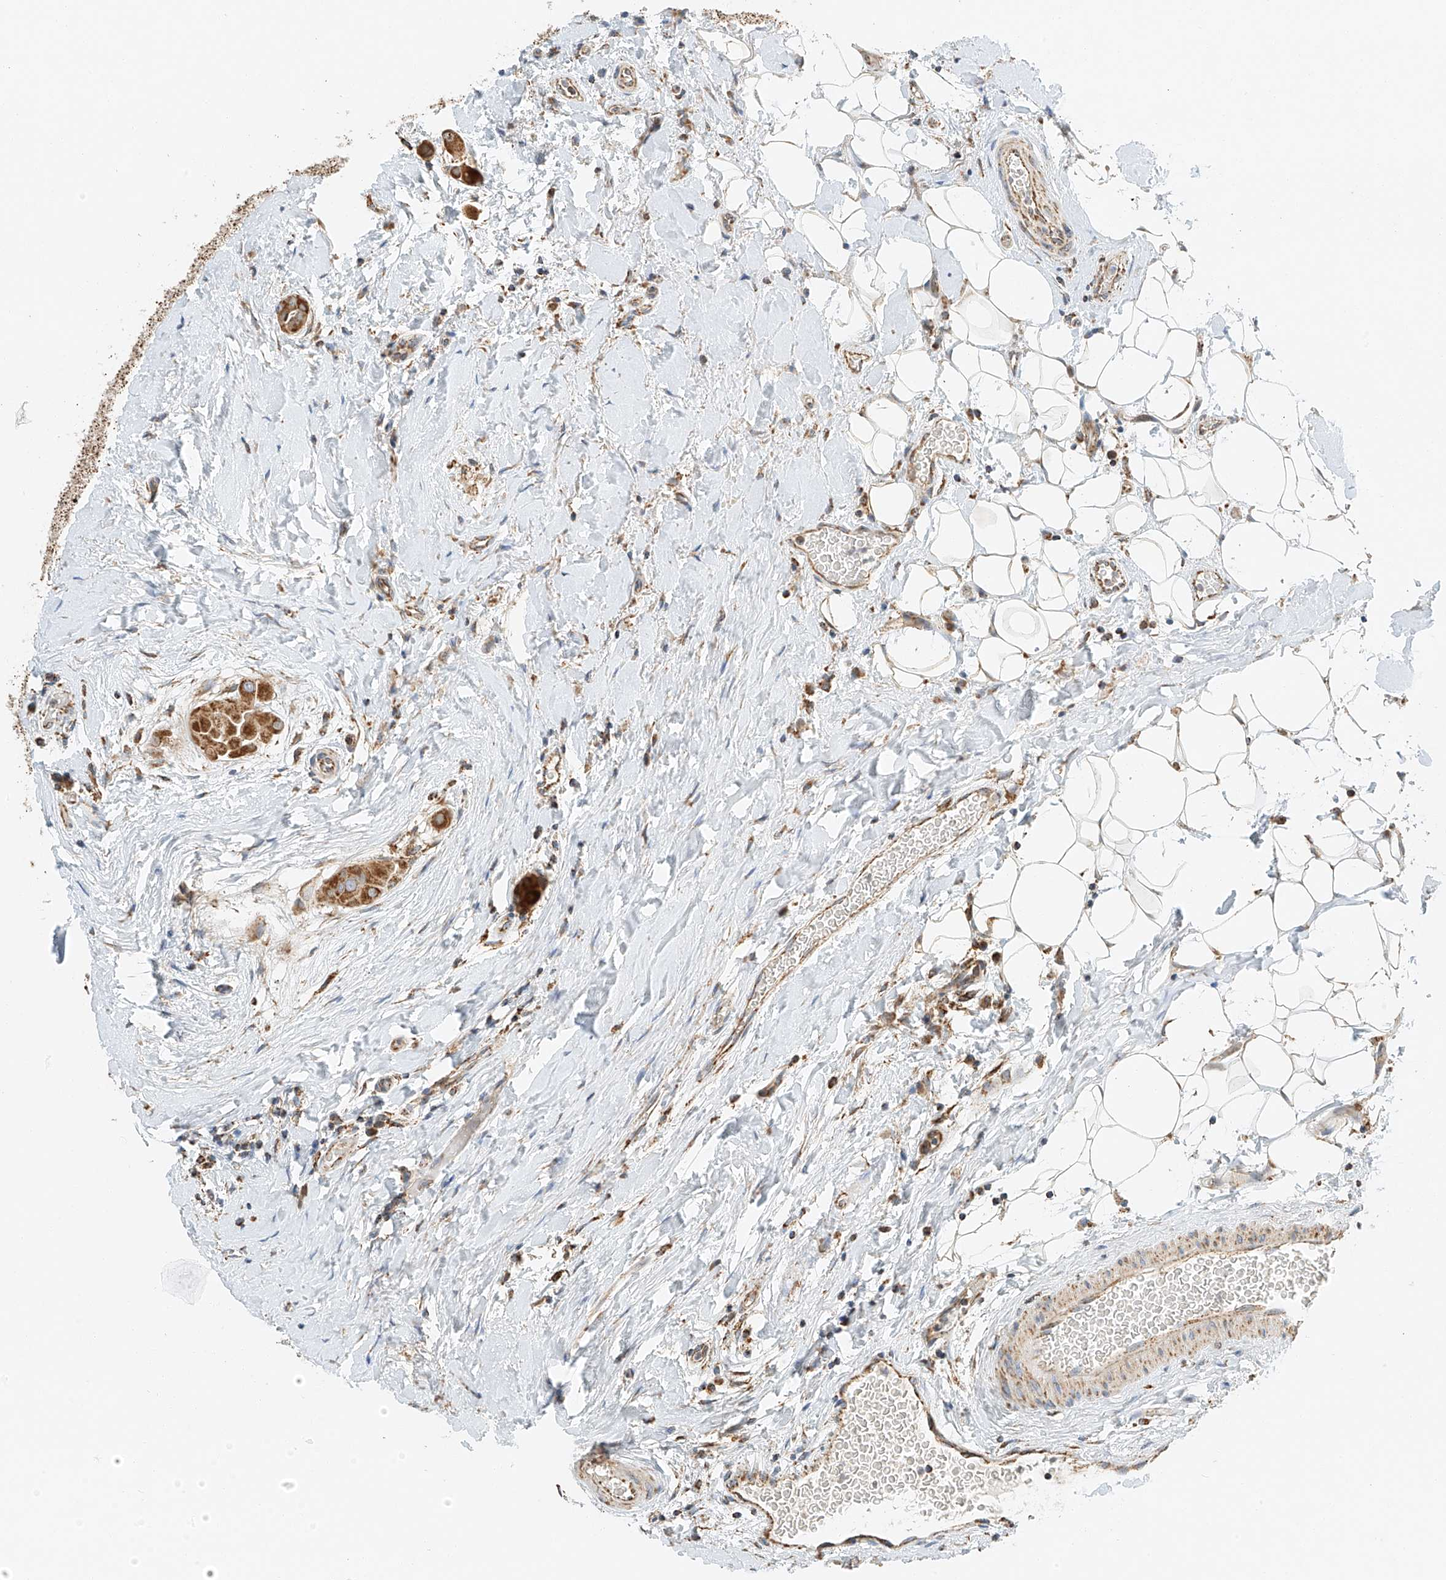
{"staining": {"intensity": "moderate", "quantity": ">75%", "location": "cytoplasmic/membranous"}, "tissue": "thyroid cancer", "cell_type": "Tumor cells", "image_type": "cancer", "snomed": [{"axis": "morphology", "description": "Papillary adenocarcinoma, NOS"}, {"axis": "topography", "description": "Thyroid gland"}], "caption": "Thyroid cancer (papillary adenocarcinoma) was stained to show a protein in brown. There is medium levels of moderate cytoplasmic/membranous expression in about >75% of tumor cells.", "gene": "YIPF7", "patient": {"sex": "male", "age": 33}}